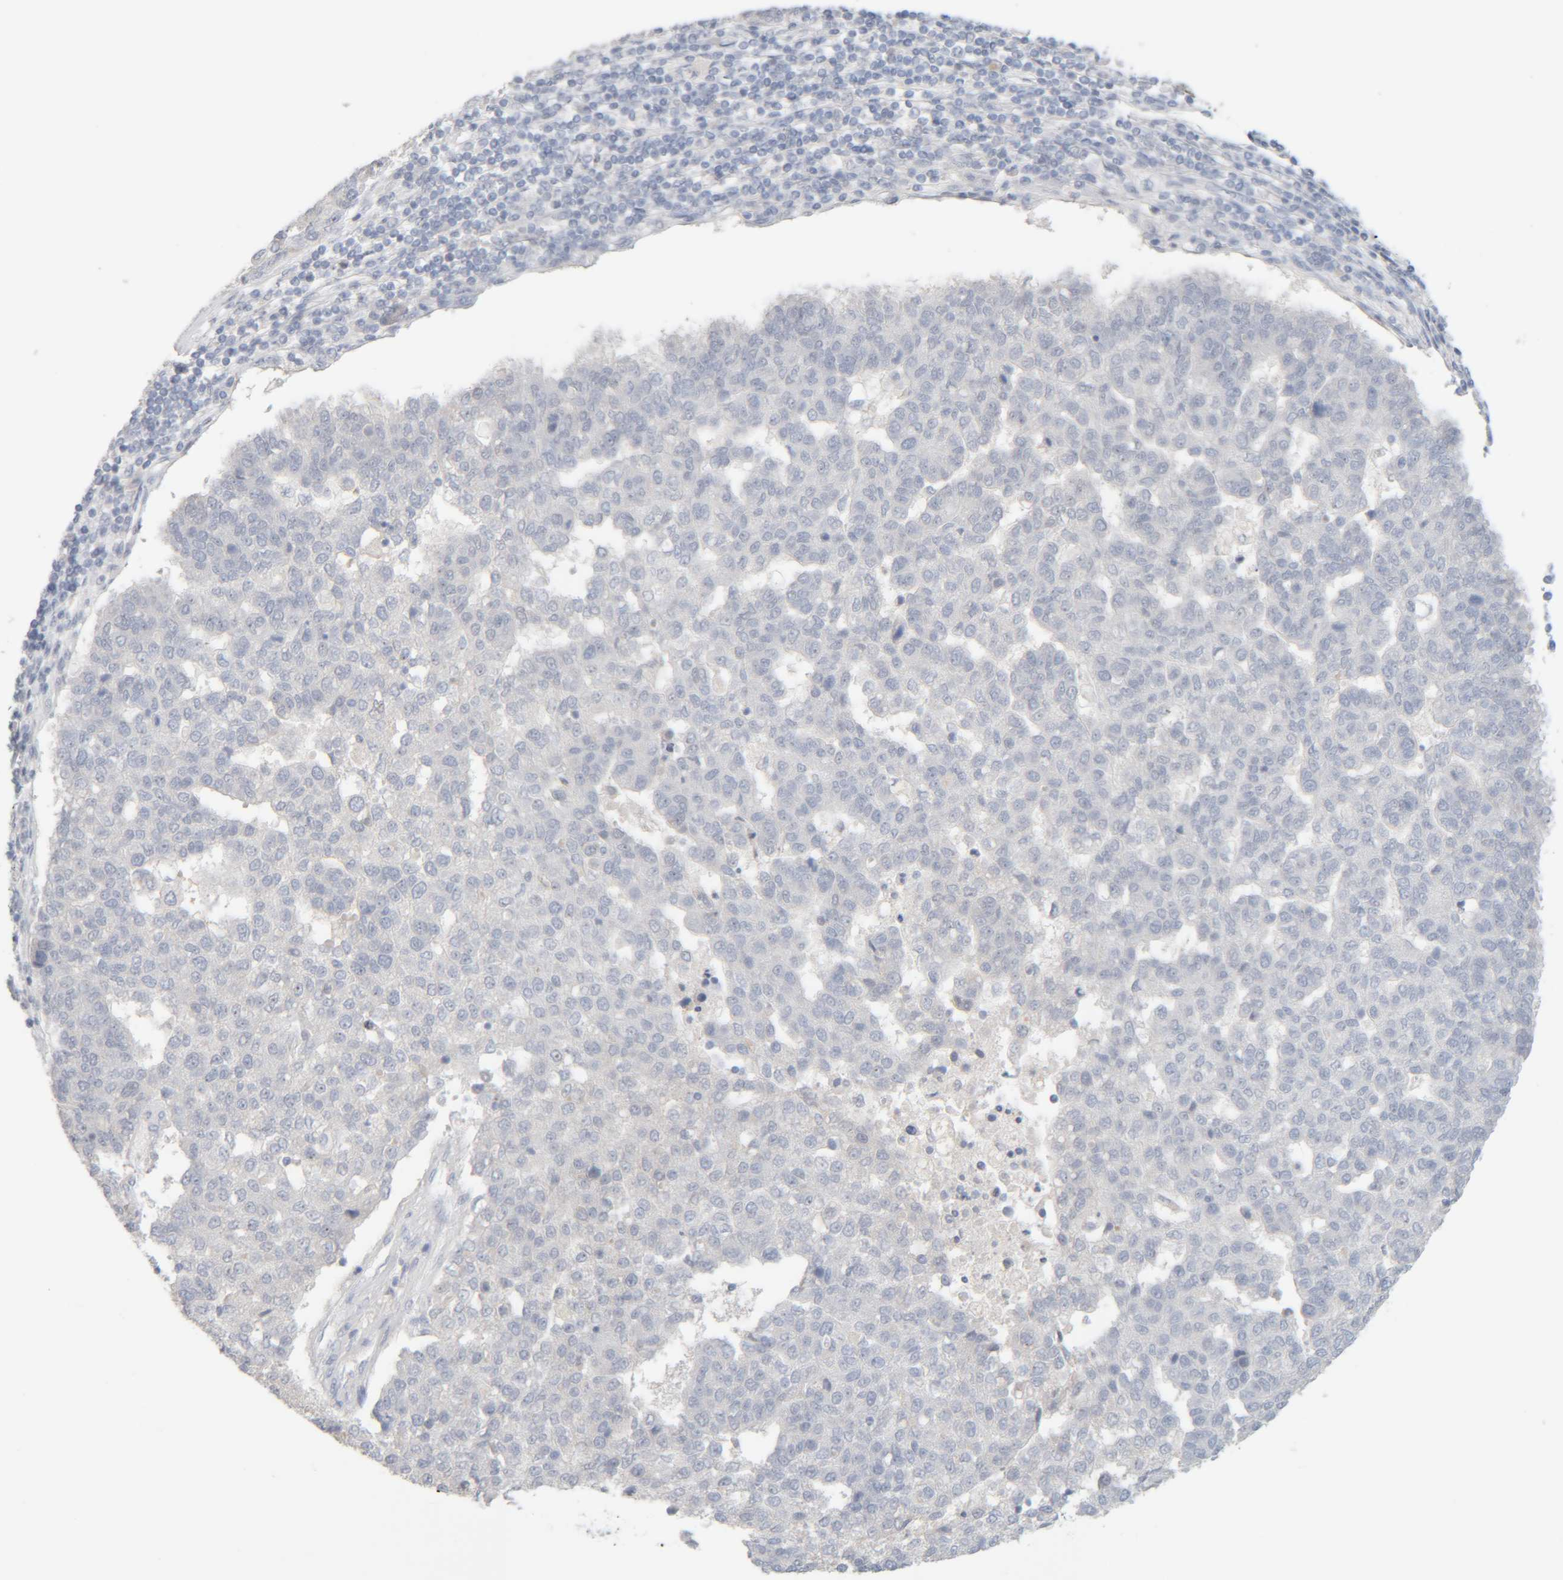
{"staining": {"intensity": "negative", "quantity": "none", "location": "none"}, "tissue": "pancreatic cancer", "cell_type": "Tumor cells", "image_type": "cancer", "snomed": [{"axis": "morphology", "description": "Adenocarcinoma, NOS"}, {"axis": "topography", "description": "Pancreas"}], "caption": "Immunohistochemistry of pancreatic adenocarcinoma shows no expression in tumor cells.", "gene": "RIDA", "patient": {"sex": "female", "age": 61}}